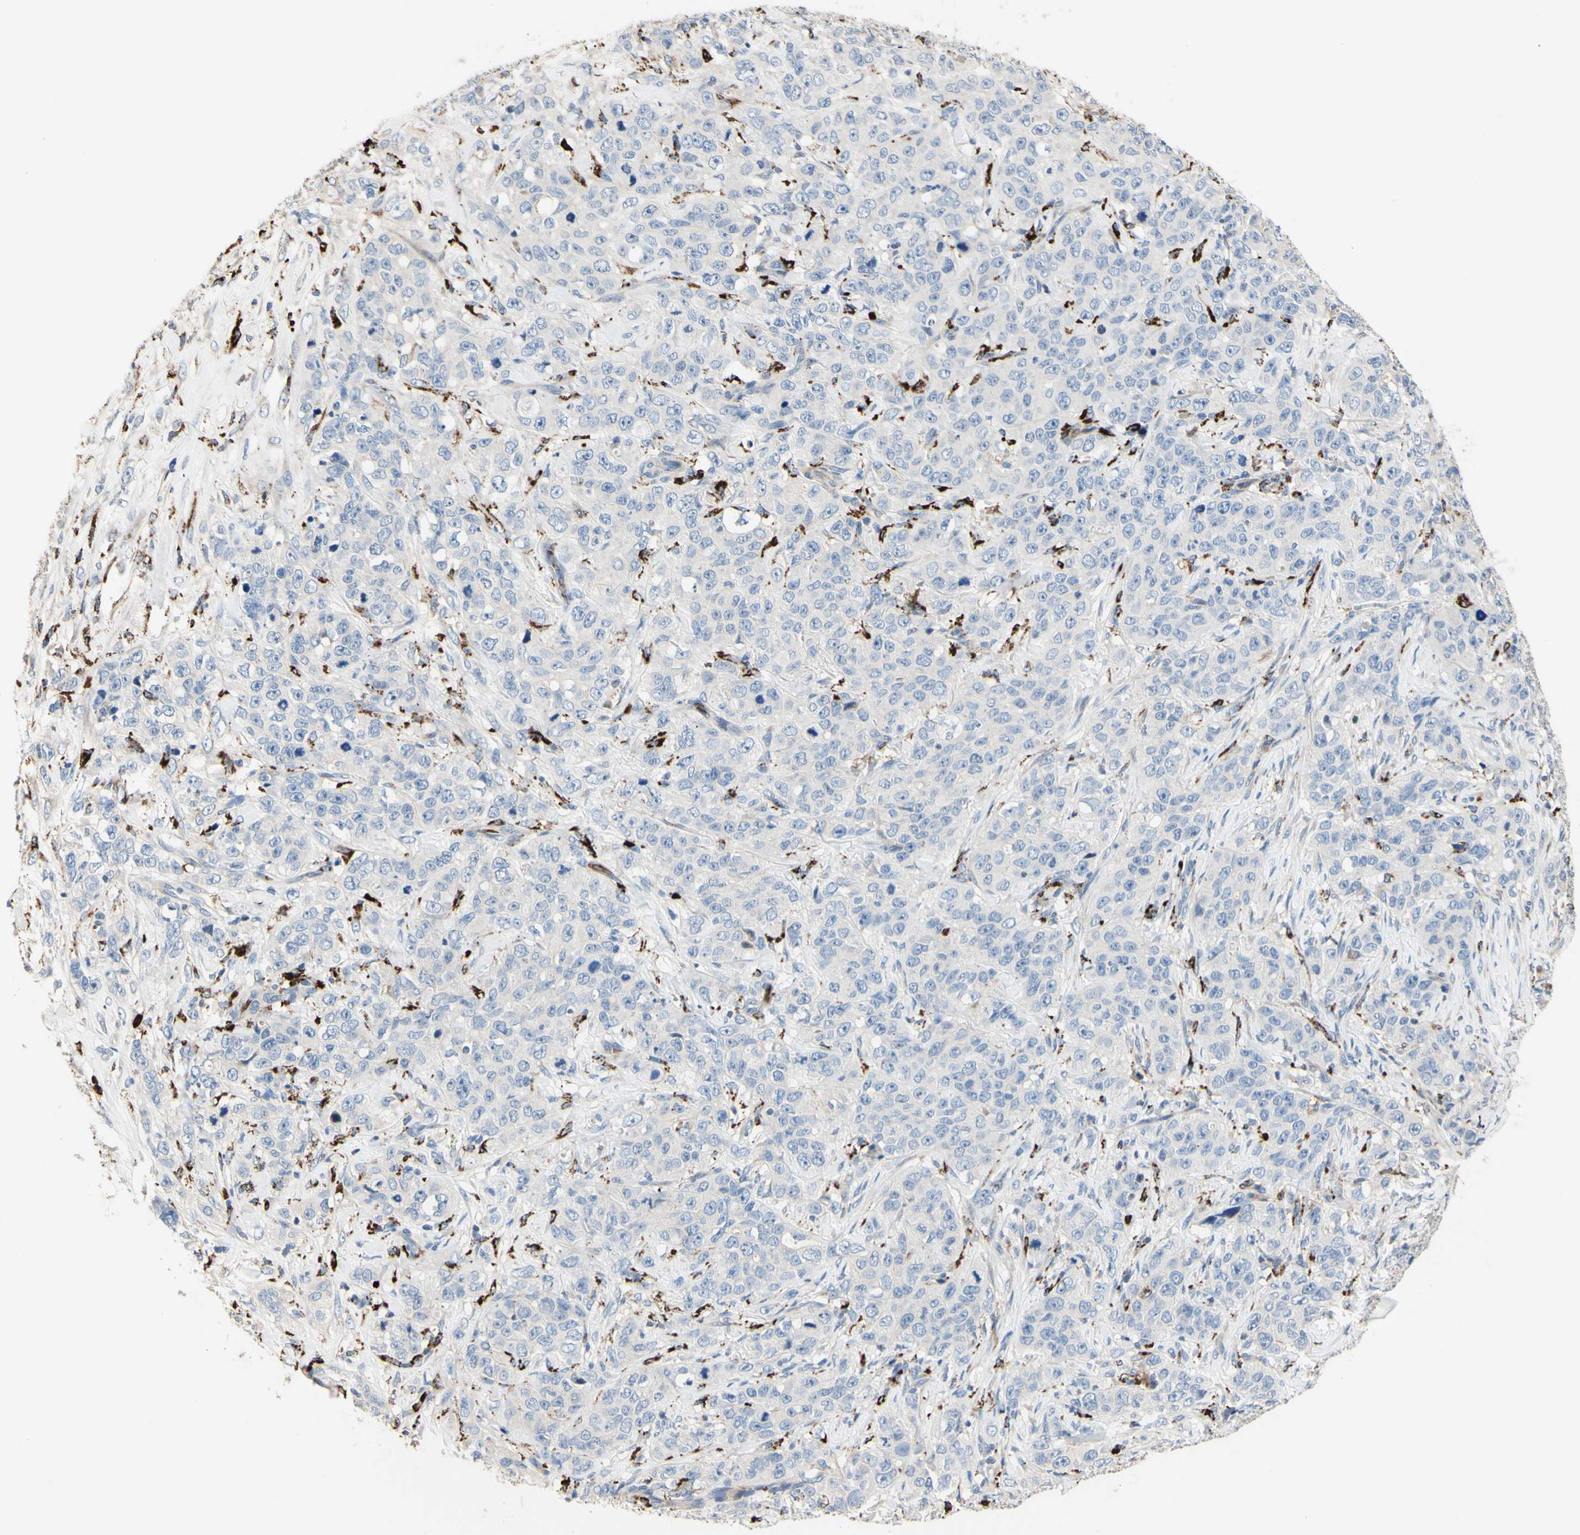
{"staining": {"intensity": "negative", "quantity": "none", "location": "none"}, "tissue": "stomach cancer", "cell_type": "Tumor cells", "image_type": "cancer", "snomed": [{"axis": "morphology", "description": "Adenocarcinoma, NOS"}, {"axis": "topography", "description": "Stomach"}], "caption": "This micrograph is of adenocarcinoma (stomach) stained with immunohistochemistry to label a protein in brown with the nuclei are counter-stained blue. There is no staining in tumor cells.", "gene": "CDON", "patient": {"sex": "male", "age": 48}}